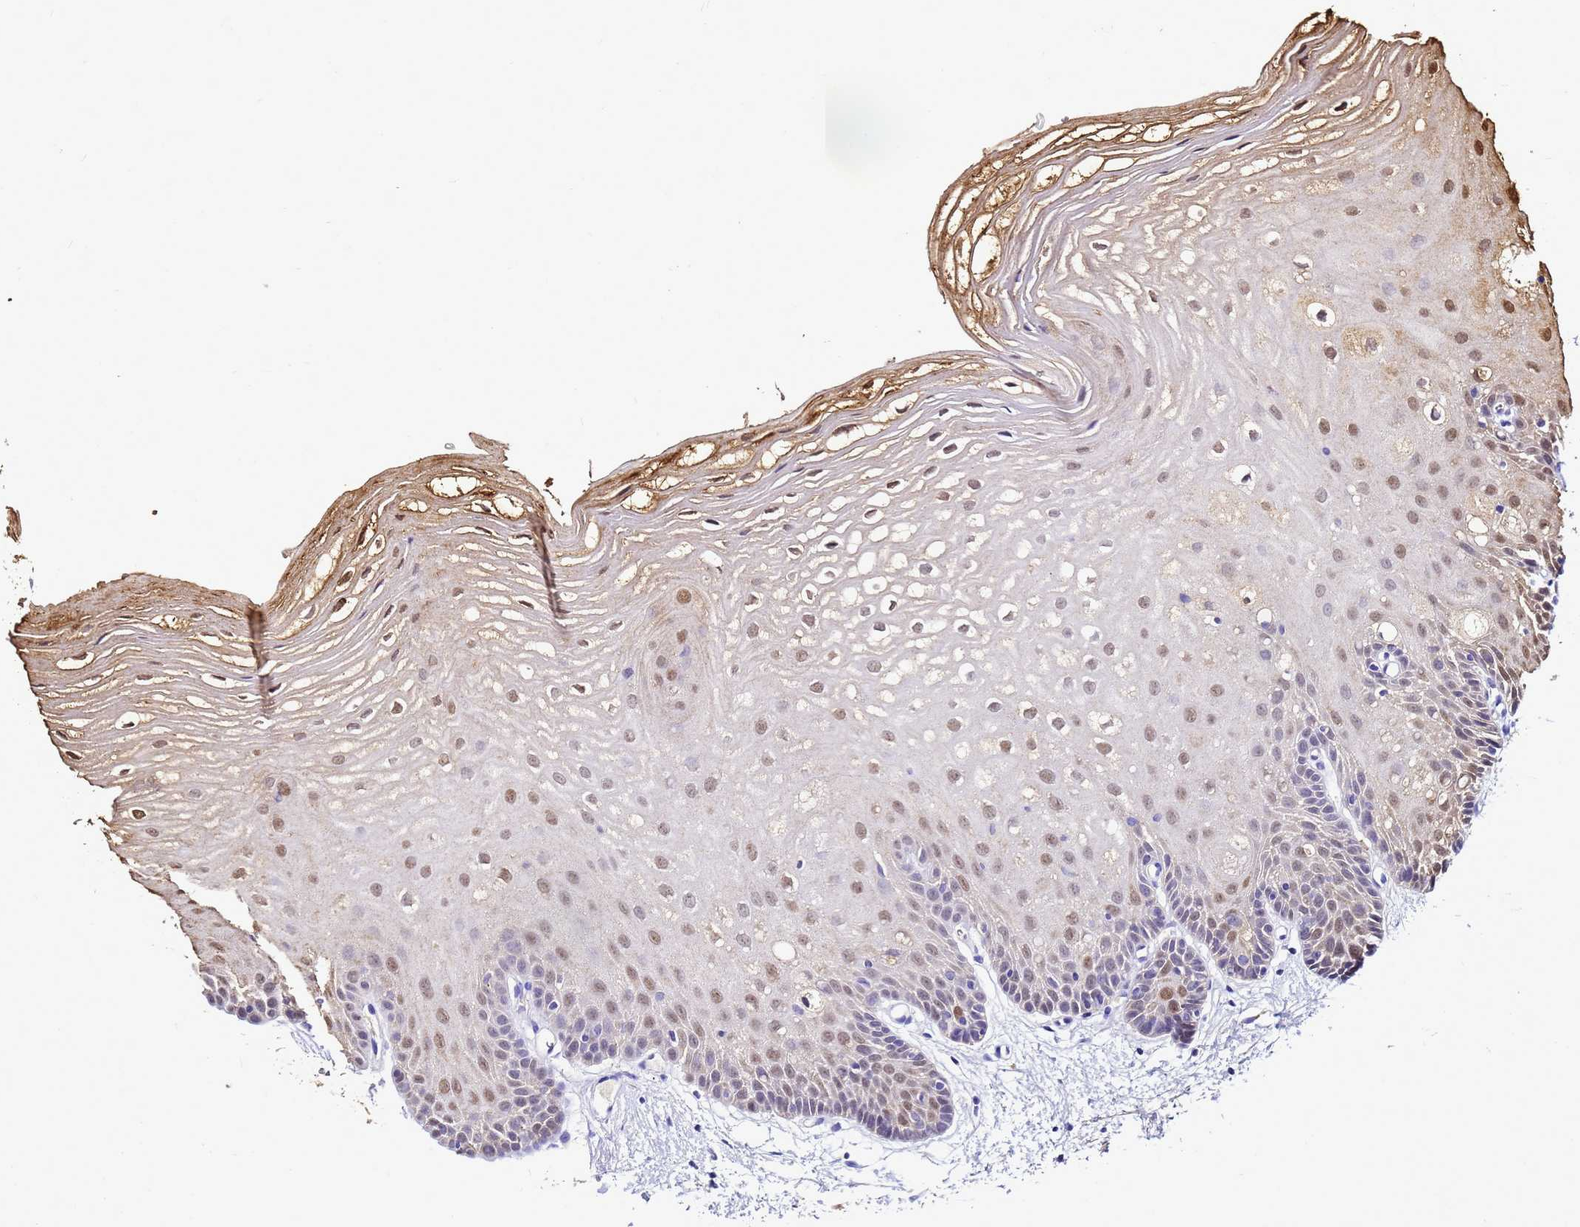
{"staining": {"intensity": "weak", "quantity": "25%-75%", "location": "nuclear"}, "tissue": "oral mucosa", "cell_type": "Squamous epithelial cells", "image_type": "normal", "snomed": [{"axis": "morphology", "description": "Normal tissue, NOS"}, {"axis": "topography", "description": "Oral tissue"}, {"axis": "topography", "description": "Tounge, NOS"}], "caption": "Protein analysis of normal oral mucosa reveals weak nuclear expression in about 25%-75% of squamous epithelial cells. (DAB IHC, brown staining for protein, blue staining for nuclei).", "gene": "S100A2", "patient": {"sex": "female", "age": 73}}